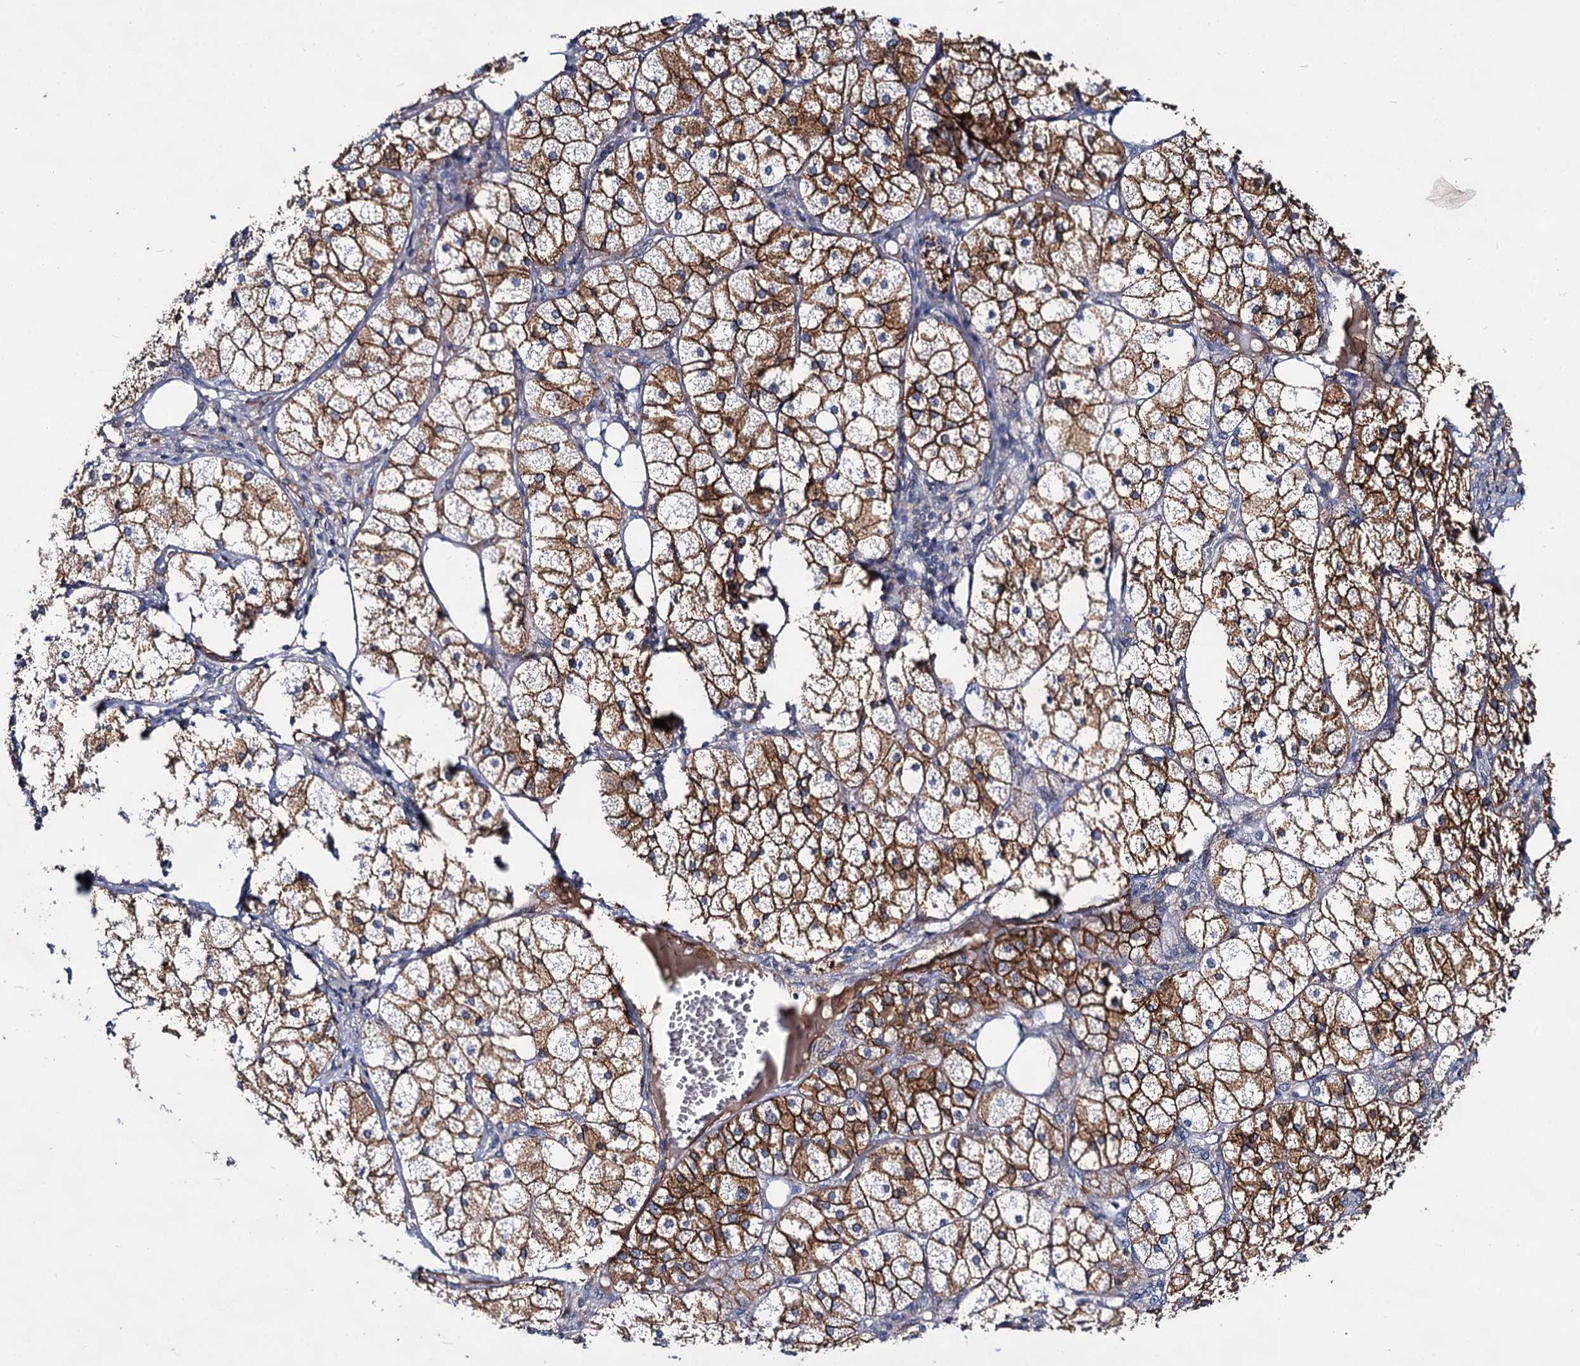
{"staining": {"intensity": "strong", "quantity": ">75%", "location": "cytoplasmic/membranous"}, "tissue": "adrenal gland", "cell_type": "Glandular cells", "image_type": "normal", "snomed": [{"axis": "morphology", "description": "Normal tissue, NOS"}, {"axis": "topography", "description": "Adrenal gland"}], "caption": "IHC of normal human adrenal gland displays high levels of strong cytoplasmic/membranous expression in approximately >75% of glandular cells.", "gene": "ABLIM1", "patient": {"sex": "female", "age": 61}}